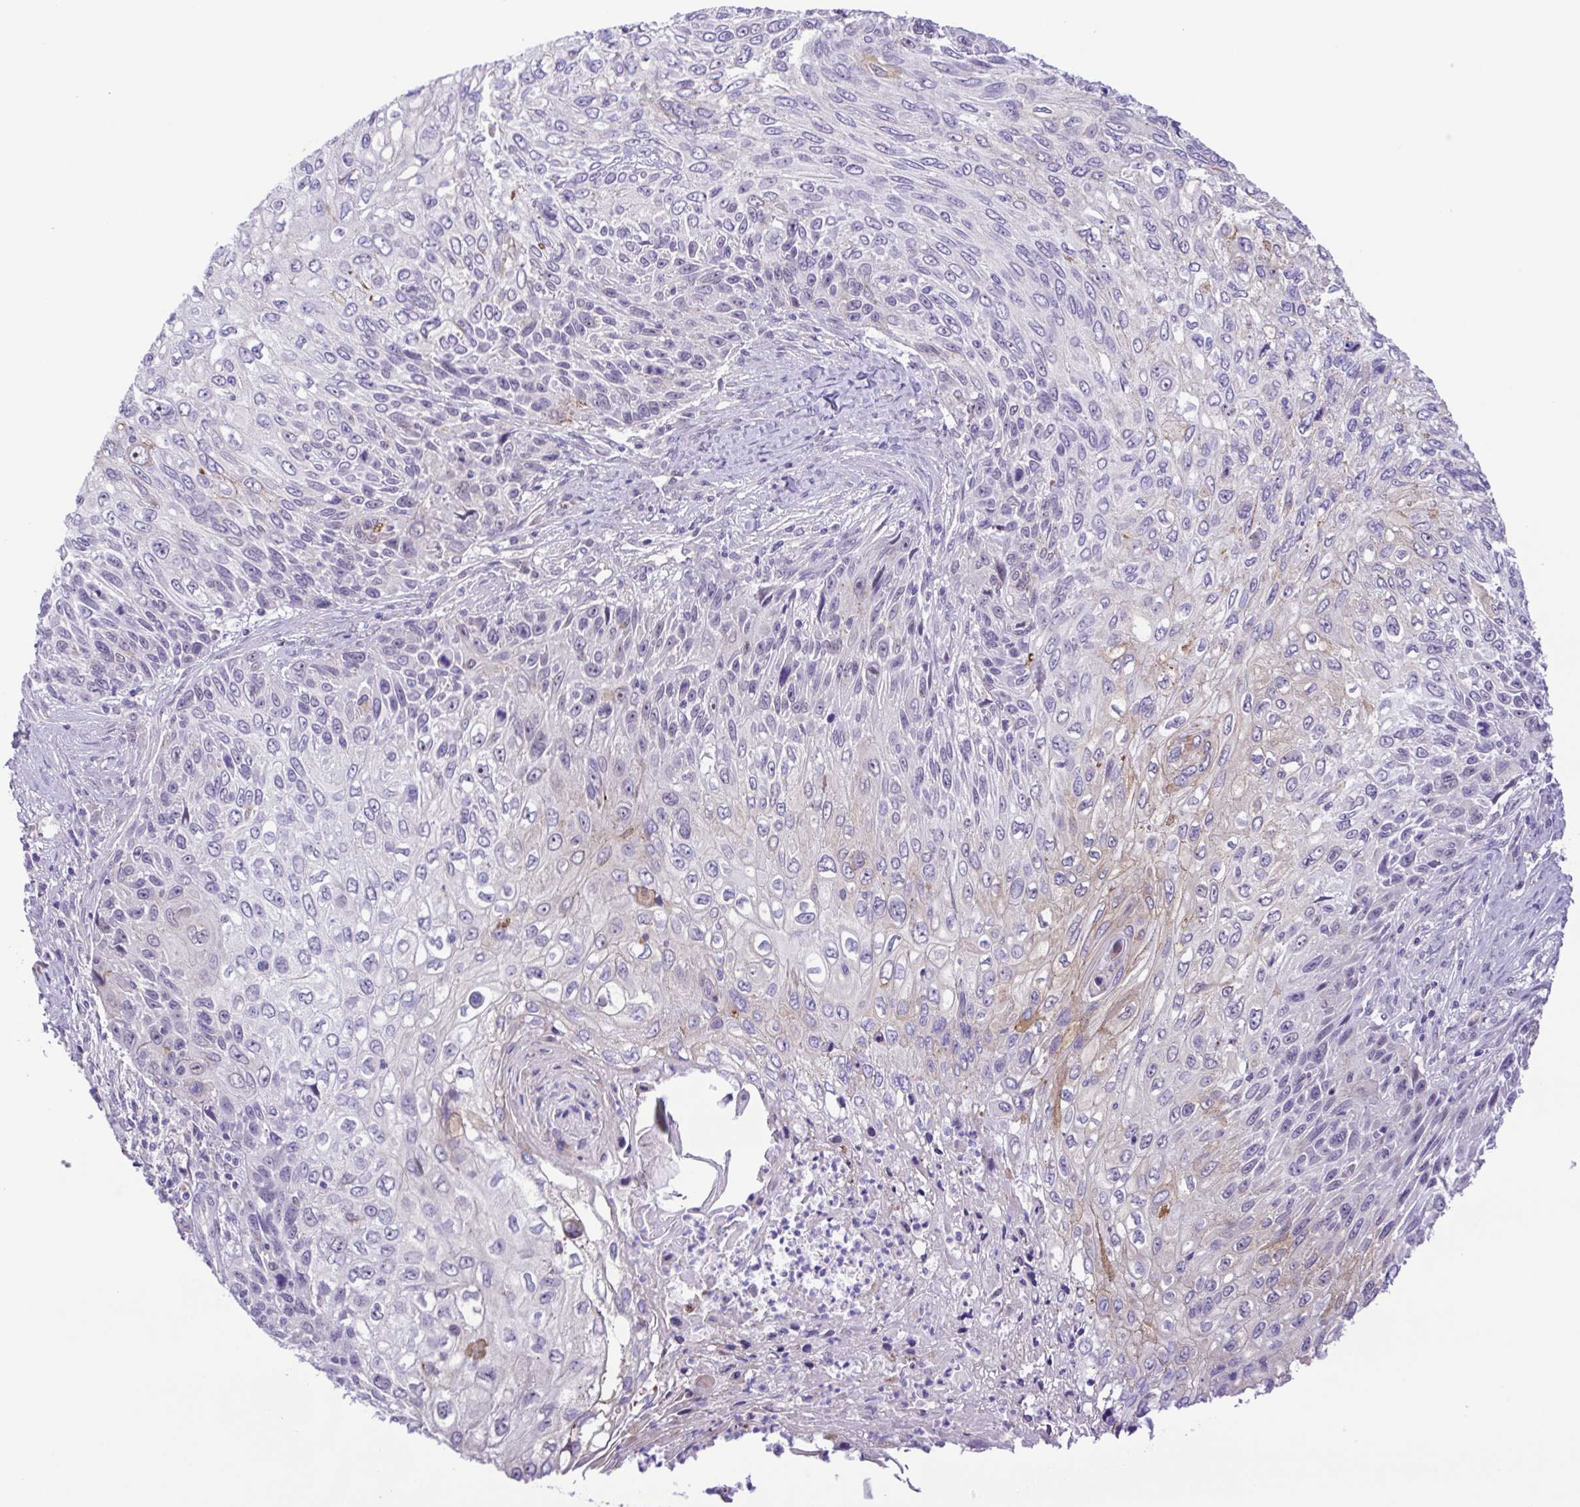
{"staining": {"intensity": "weak", "quantity": "<25%", "location": "cytoplasmic/membranous"}, "tissue": "skin cancer", "cell_type": "Tumor cells", "image_type": "cancer", "snomed": [{"axis": "morphology", "description": "Squamous cell carcinoma, NOS"}, {"axis": "topography", "description": "Skin"}], "caption": "IHC of skin cancer (squamous cell carcinoma) shows no positivity in tumor cells.", "gene": "DCLK2", "patient": {"sex": "male", "age": 92}}